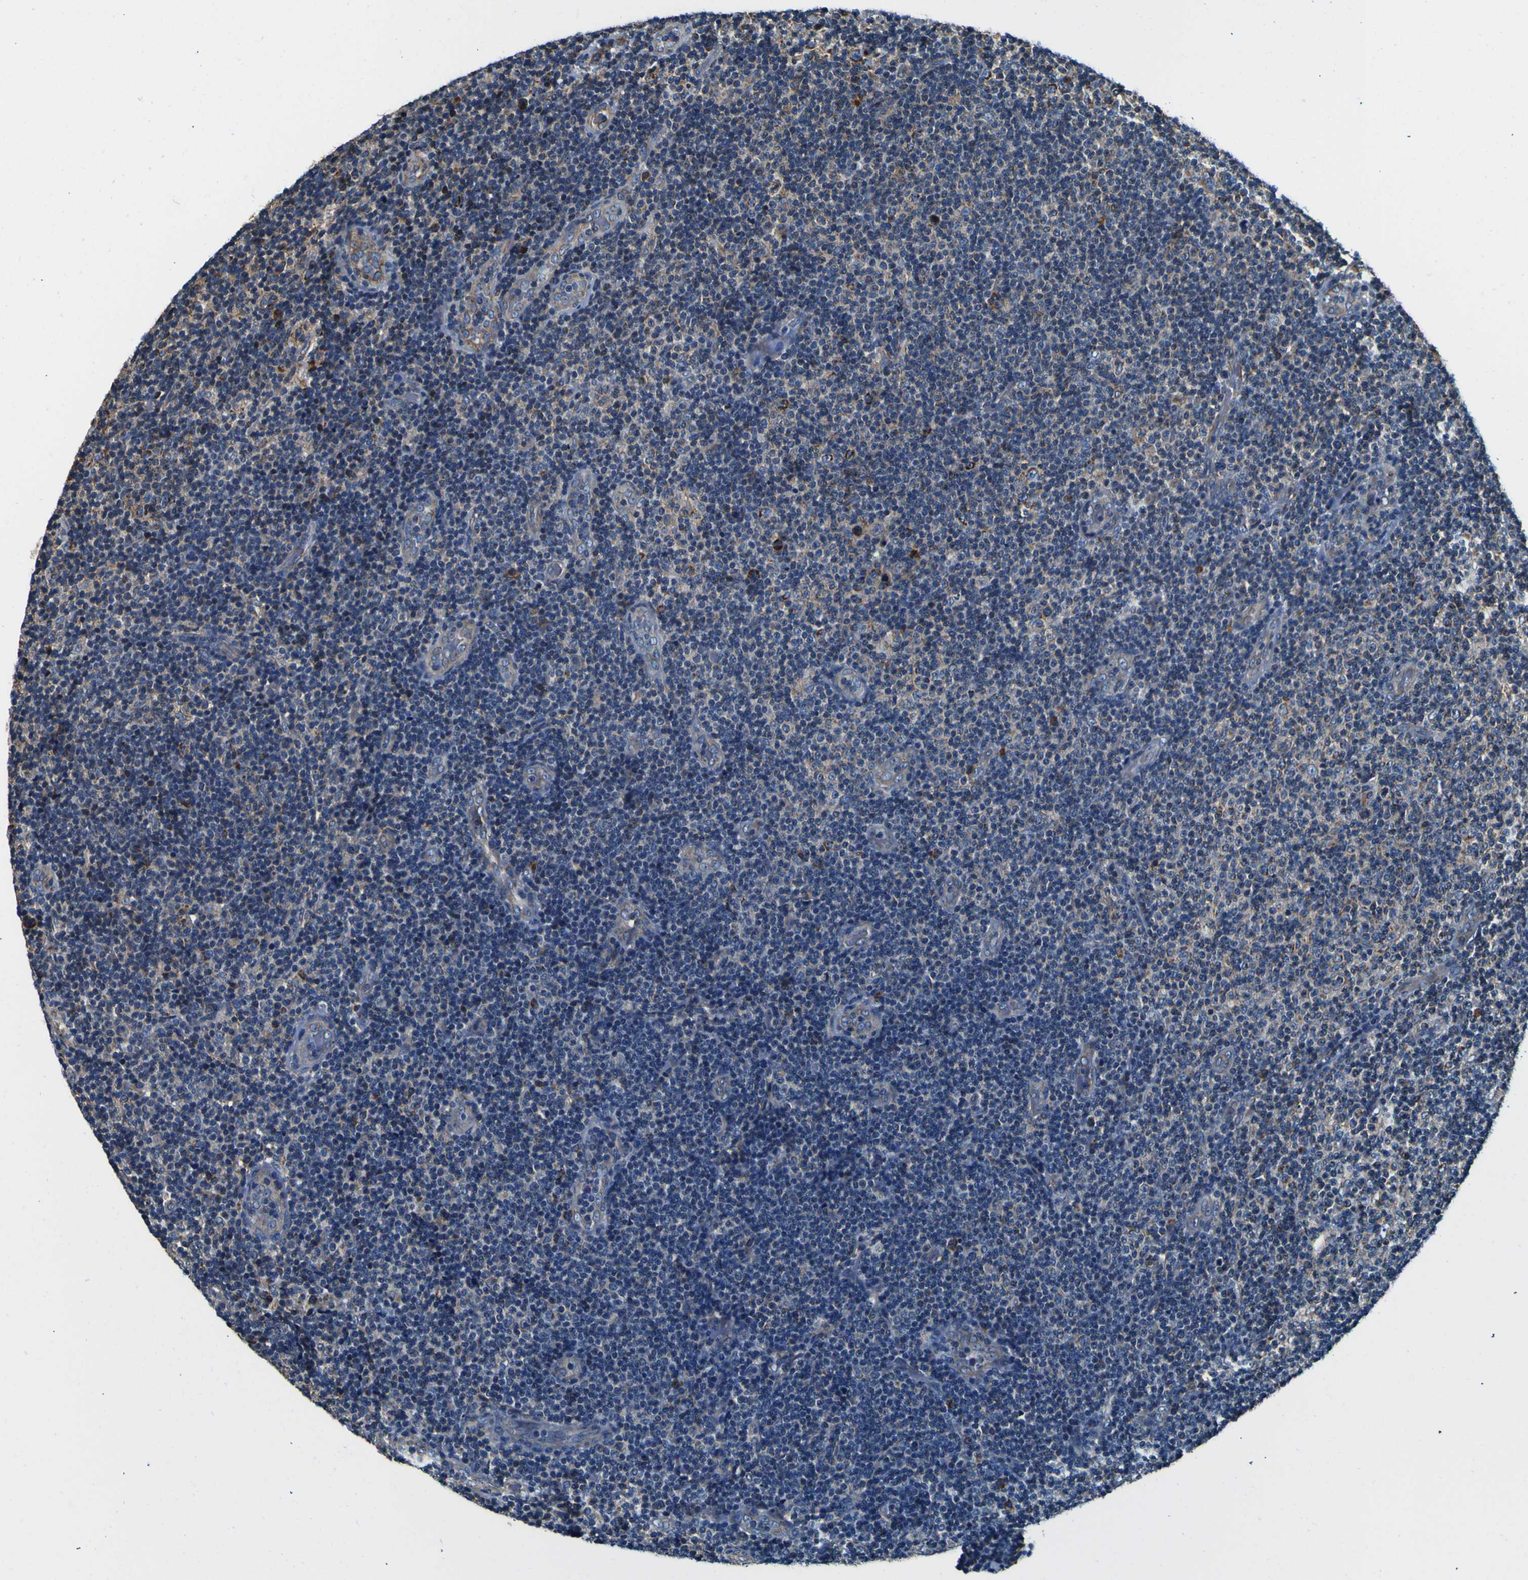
{"staining": {"intensity": "negative", "quantity": "none", "location": "none"}, "tissue": "lymphoma", "cell_type": "Tumor cells", "image_type": "cancer", "snomed": [{"axis": "morphology", "description": "Malignant lymphoma, non-Hodgkin's type, Low grade"}, {"axis": "topography", "description": "Lymph node"}], "caption": "This is an IHC image of human low-grade malignant lymphoma, non-Hodgkin's type. There is no positivity in tumor cells.", "gene": "INPP5A", "patient": {"sex": "male", "age": 83}}